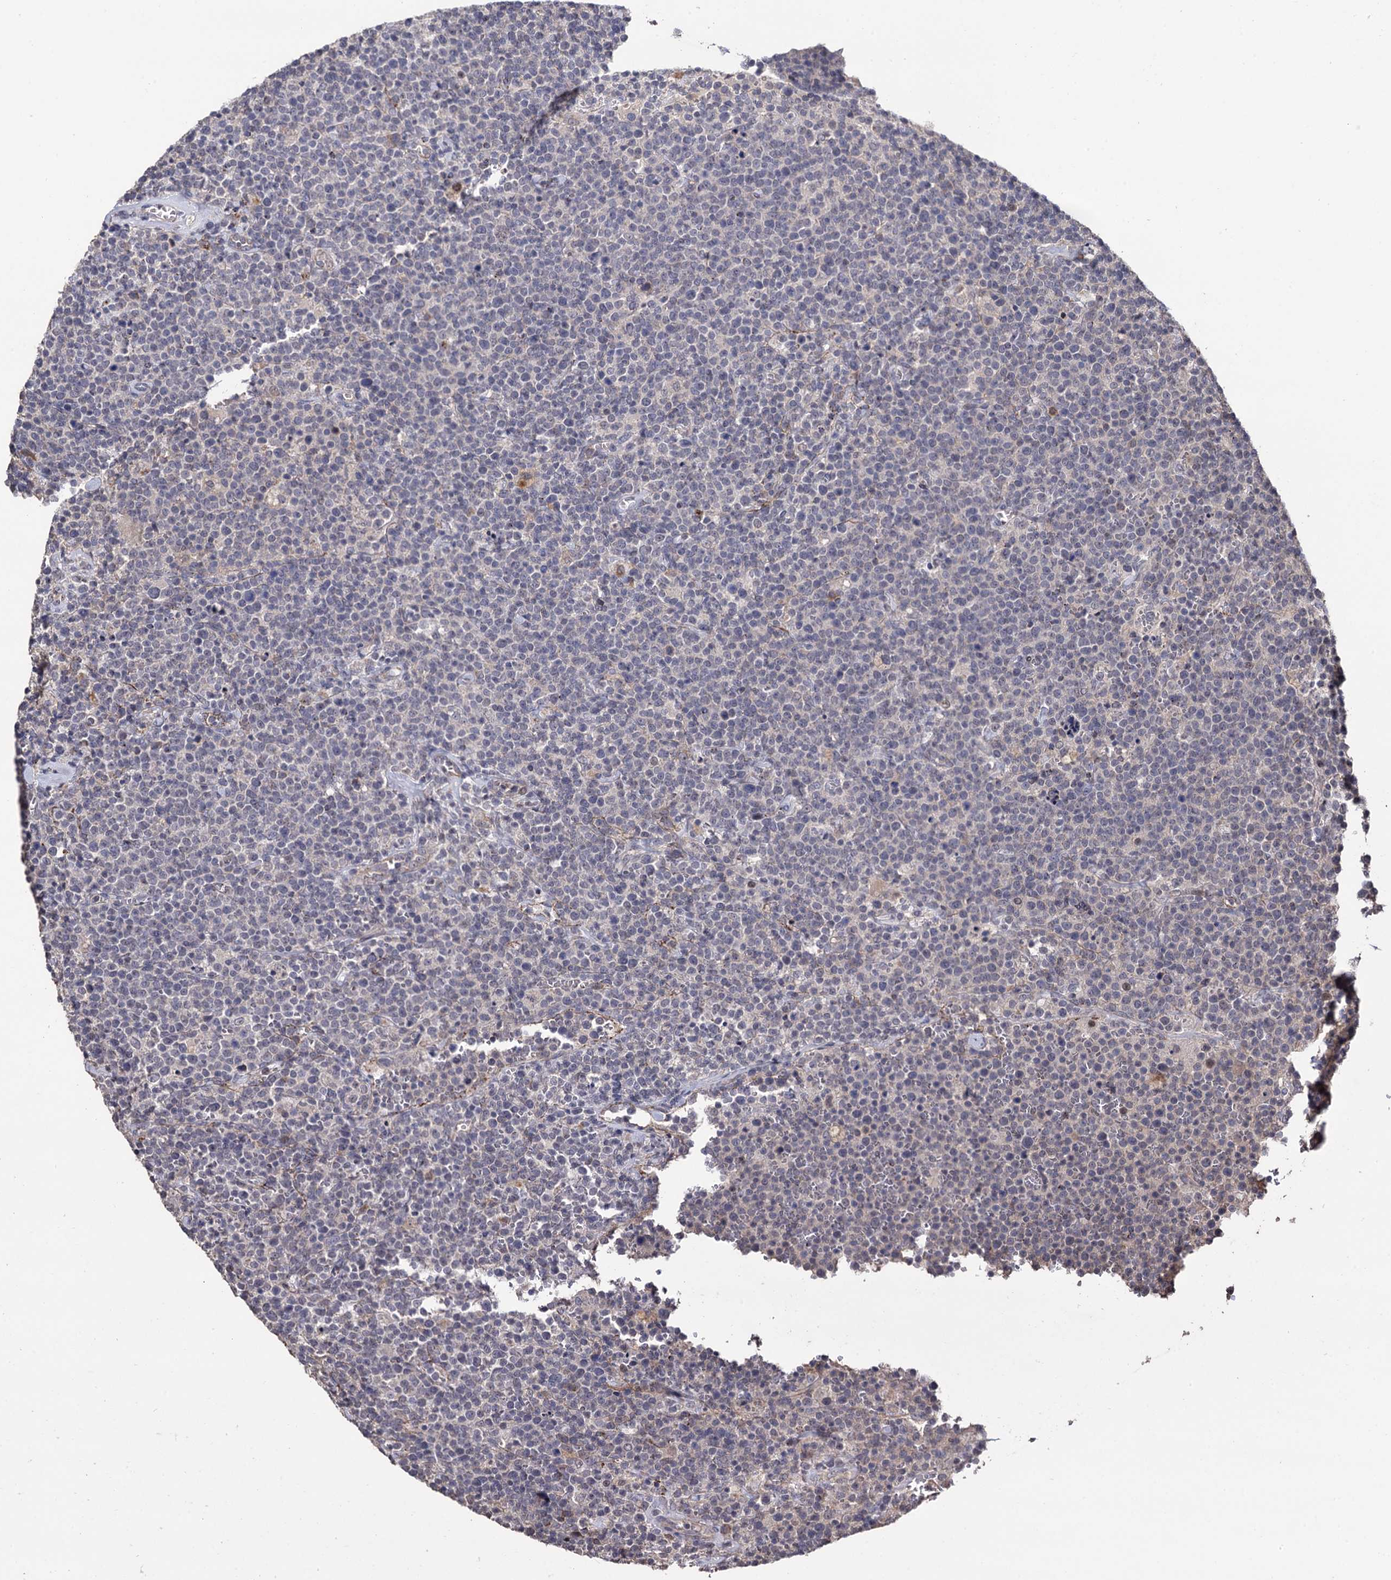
{"staining": {"intensity": "negative", "quantity": "none", "location": "none"}, "tissue": "lymphoma", "cell_type": "Tumor cells", "image_type": "cancer", "snomed": [{"axis": "morphology", "description": "Malignant lymphoma, non-Hodgkin's type, High grade"}, {"axis": "topography", "description": "Lymph node"}], "caption": "Lymphoma was stained to show a protein in brown. There is no significant staining in tumor cells. (Stains: DAB (3,3'-diaminobenzidine) immunohistochemistry (IHC) with hematoxylin counter stain, Microscopy: brightfield microscopy at high magnification).", "gene": "MICAL2", "patient": {"sex": "male", "age": 61}}